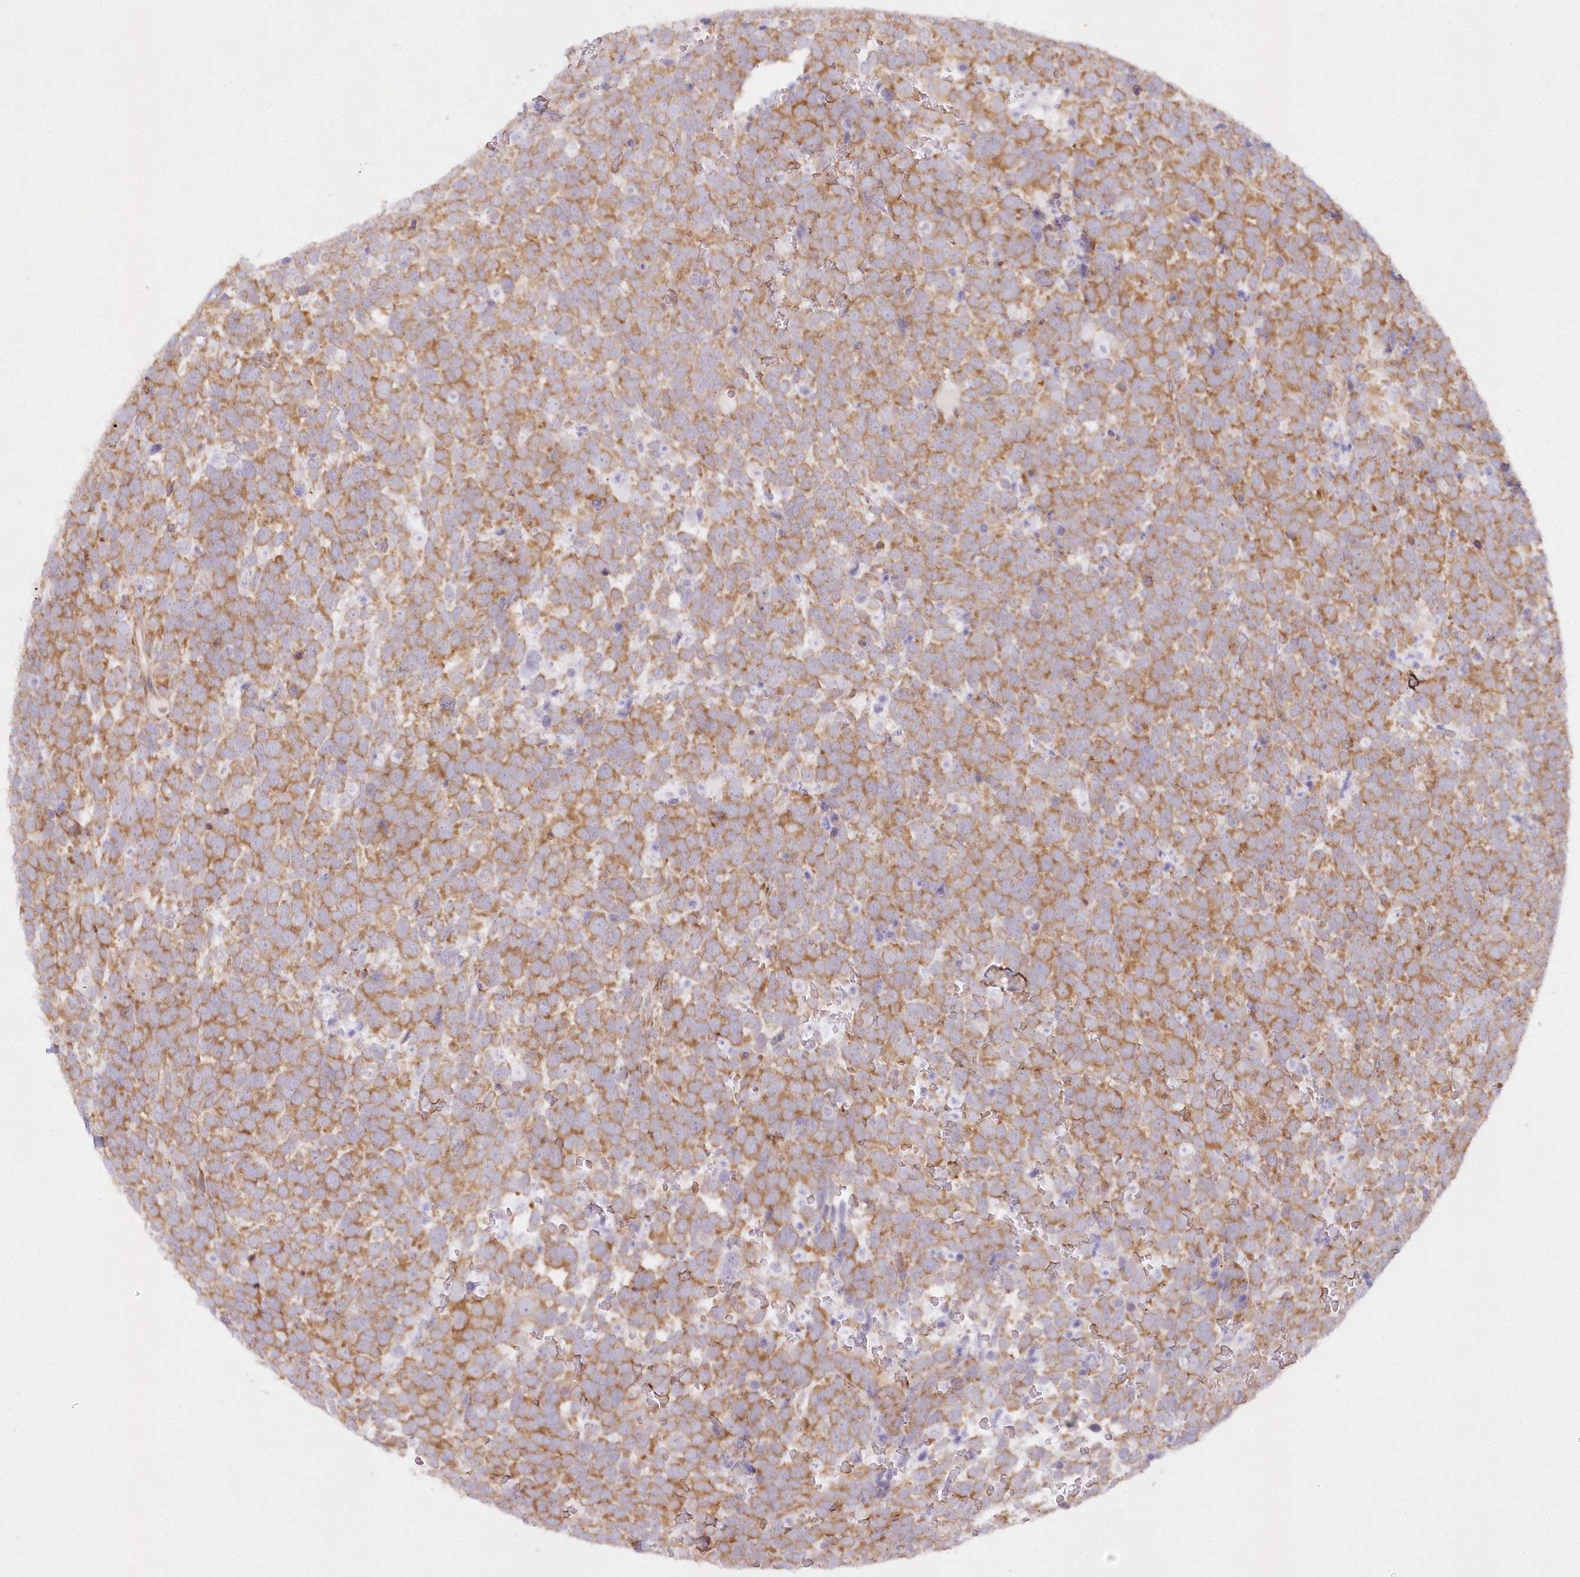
{"staining": {"intensity": "moderate", "quantity": ">75%", "location": "cytoplasmic/membranous"}, "tissue": "urothelial cancer", "cell_type": "Tumor cells", "image_type": "cancer", "snomed": [{"axis": "morphology", "description": "Urothelial carcinoma, High grade"}, {"axis": "topography", "description": "Urinary bladder"}], "caption": "The photomicrograph exhibits a brown stain indicating the presence of a protein in the cytoplasmic/membranous of tumor cells in urothelial cancer.", "gene": "RNPEP", "patient": {"sex": "female", "age": 82}}